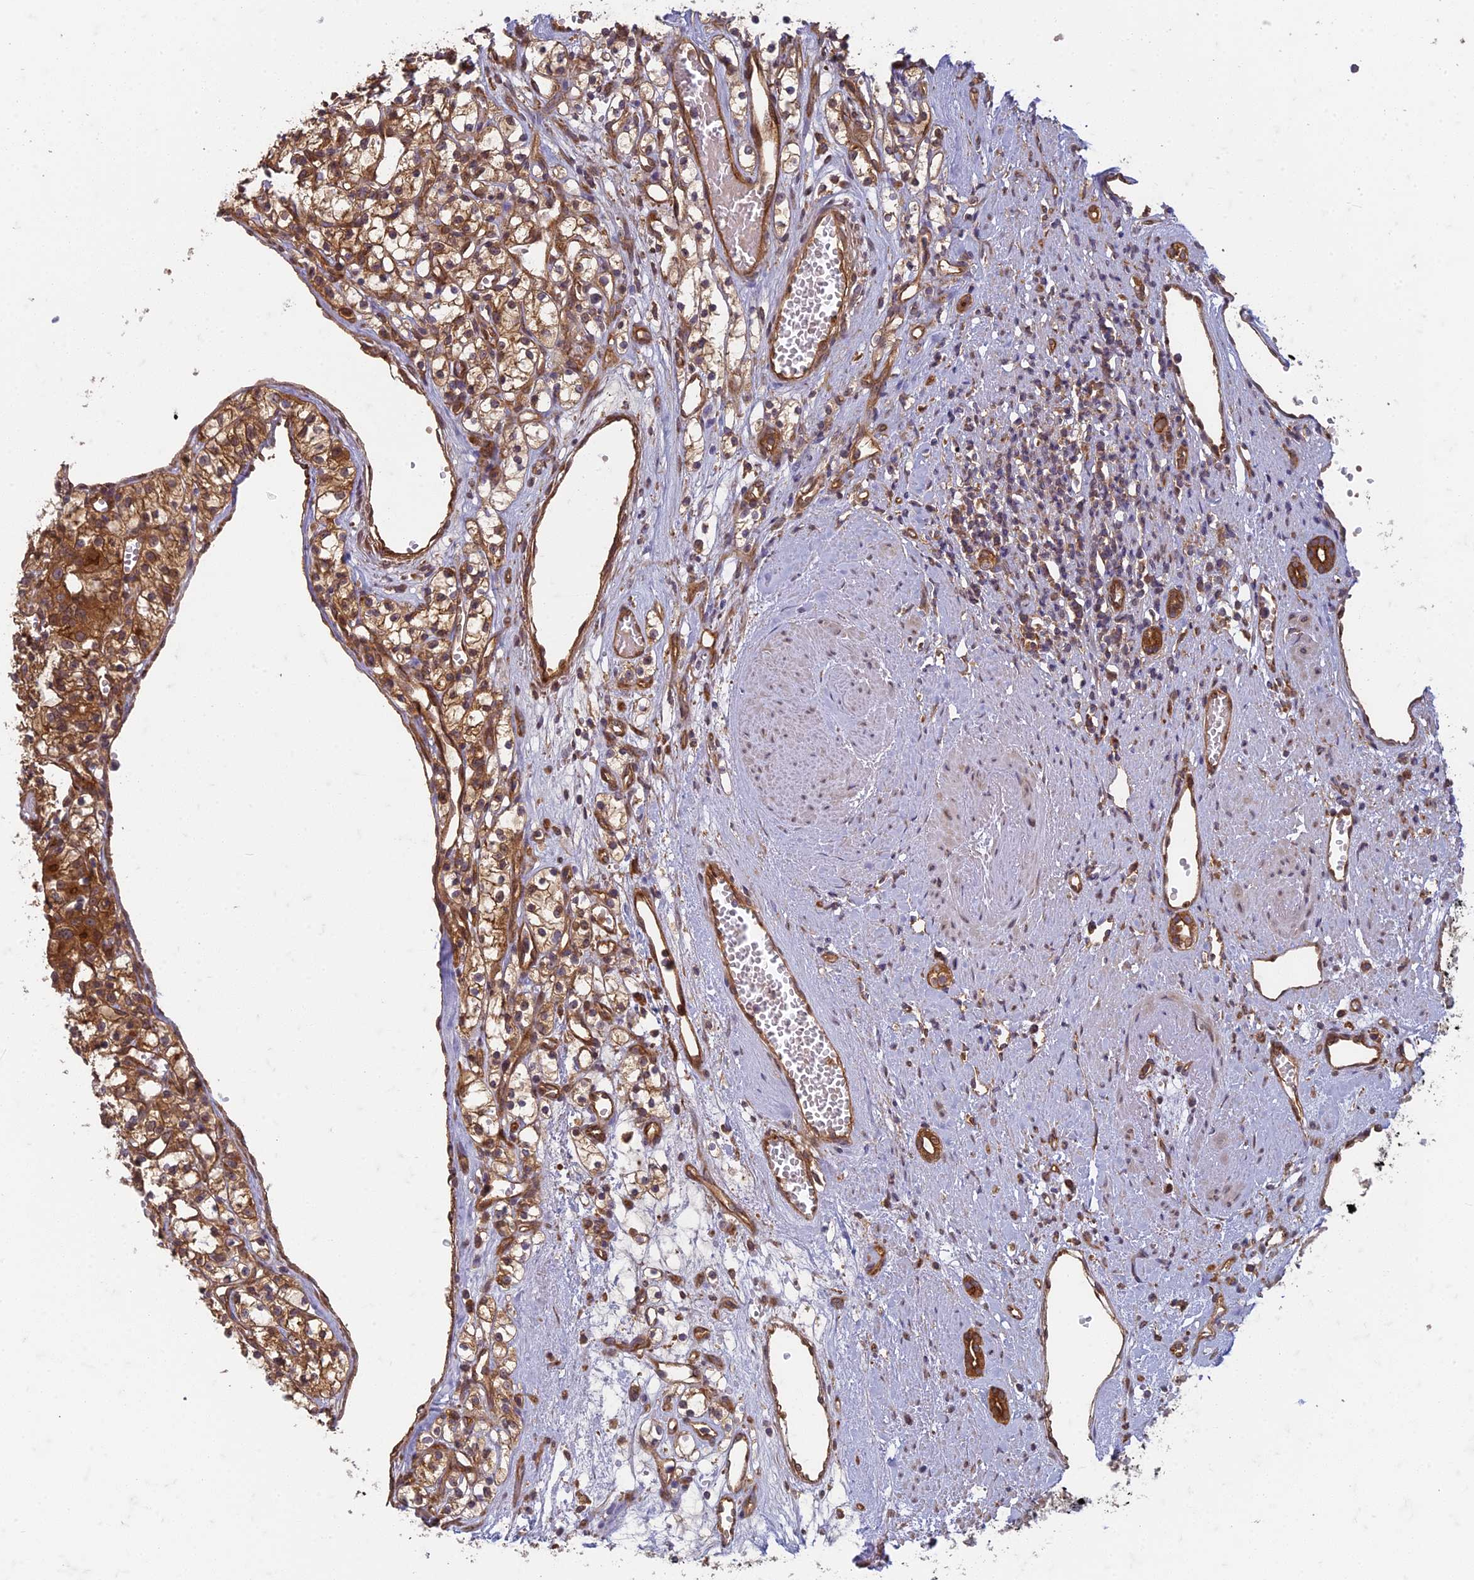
{"staining": {"intensity": "strong", "quantity": ">75%", "location": "cytoplasmic/membranous"}, "tissue": "renal cancer", "cell_type": "Tumor cells", "image_type": "cancer", "snomed": [{"axis": "morphology", "description": "Adenocarcinoma, NOS"}, {"axis": "topography", "description": "Kidney"}], "caption": "Immunohistochemical staining of renal cancer (adenocarcinoma) shows strong cytoplasmic/membranous protein expression in approximately >75% of tumor cells.", "gene": "TCF25", "patient": {"sex": "female", "age": 59}}